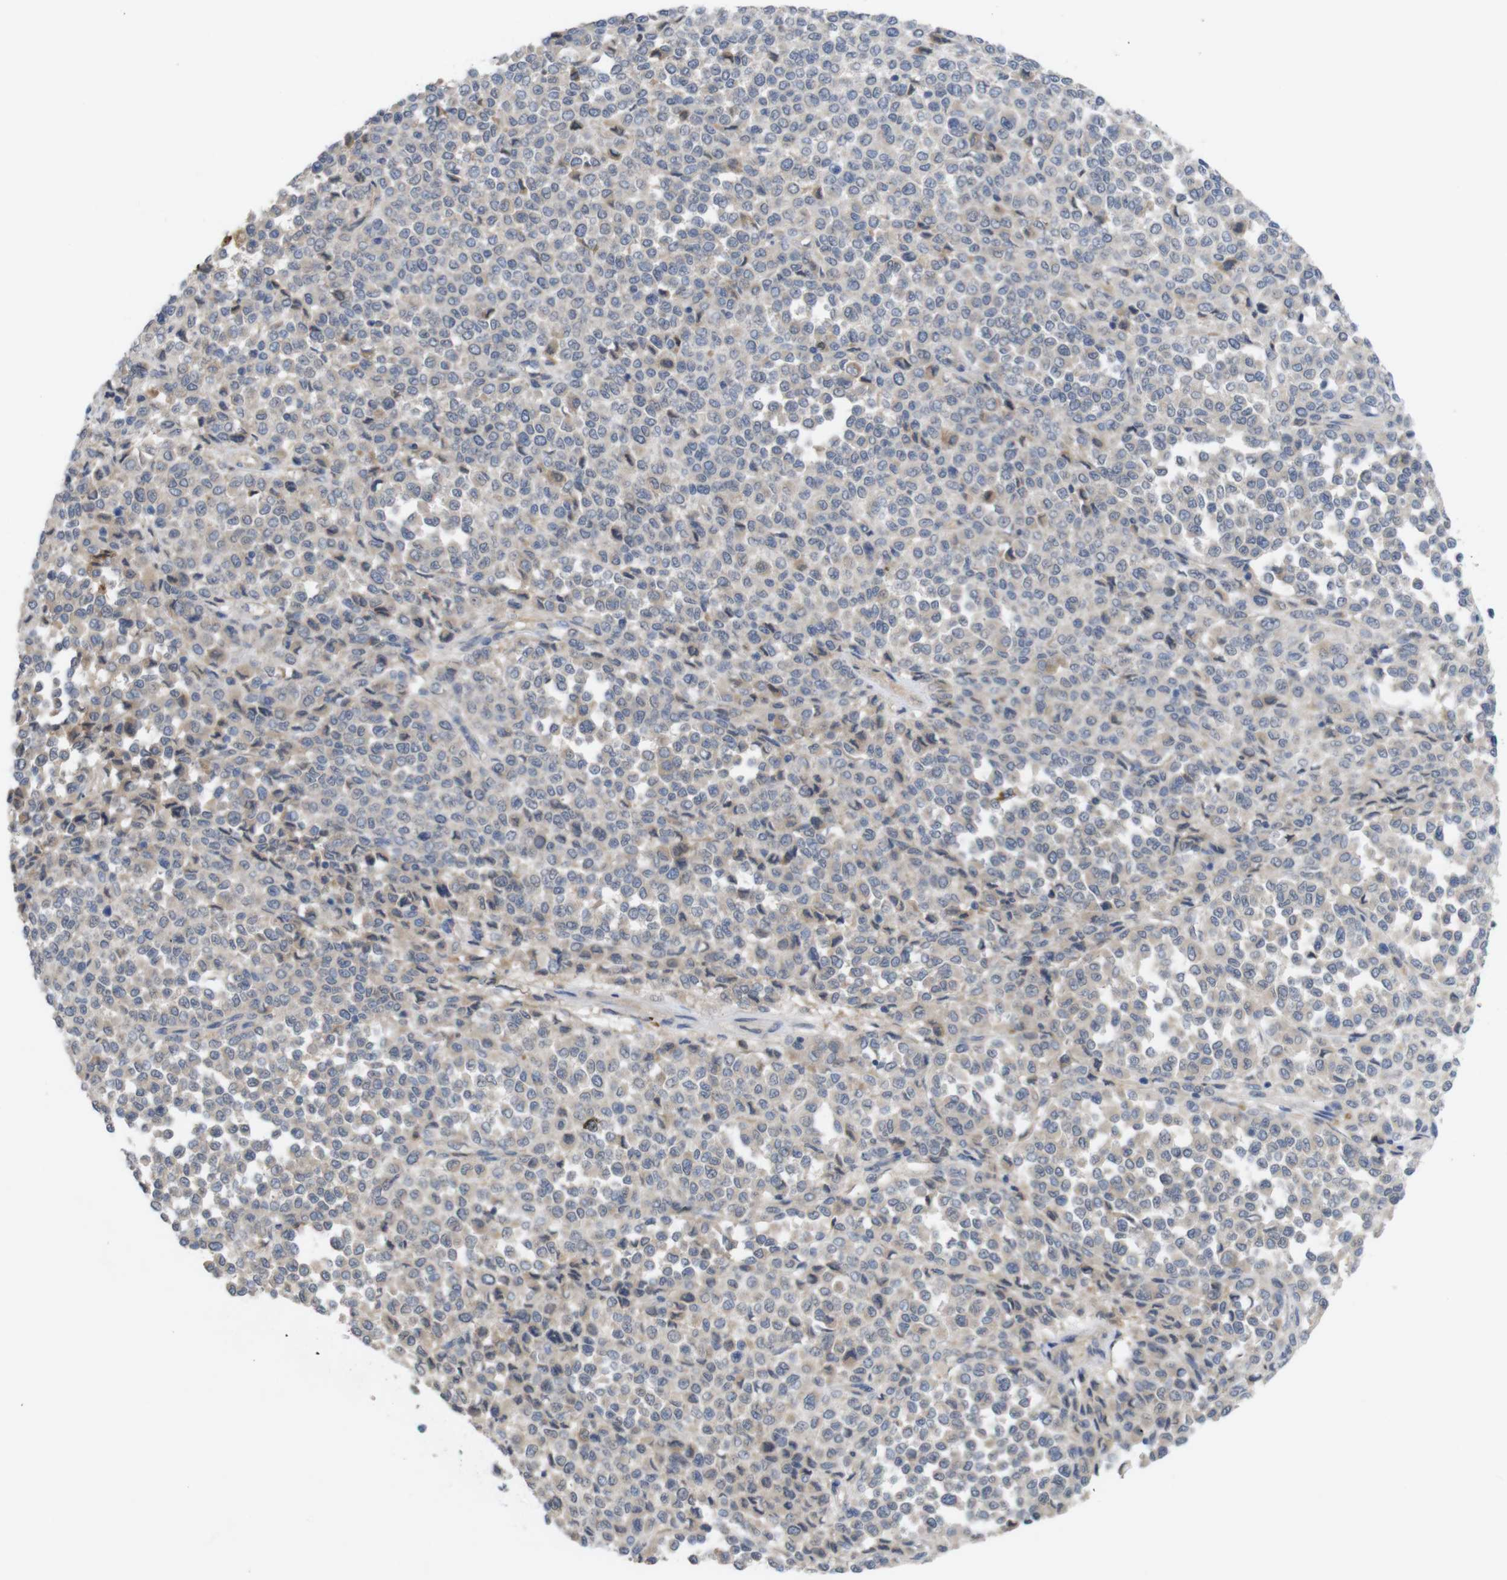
{"staining": {"intensity": "weak", "quantity": "<25%", "location": "cytoplasmic/membranous"}, "tissue": "melanoma", "cell_type": "Tumor cells", "image_type": "cancer", "snomed": [{"axis": "morphology", "description": "Malignant melanoma, Metastatic site"}, {"axis": "topography", "description": "Pancreas"}], "caption": "Histopathology image shows no significant protein staining in tumor cells of melanoma. (Brightfield microscopy of DAB immunohistochemistry at high magnification).", "gene": "BCAR3", "patient": {"sex": "female", "age": 30}}